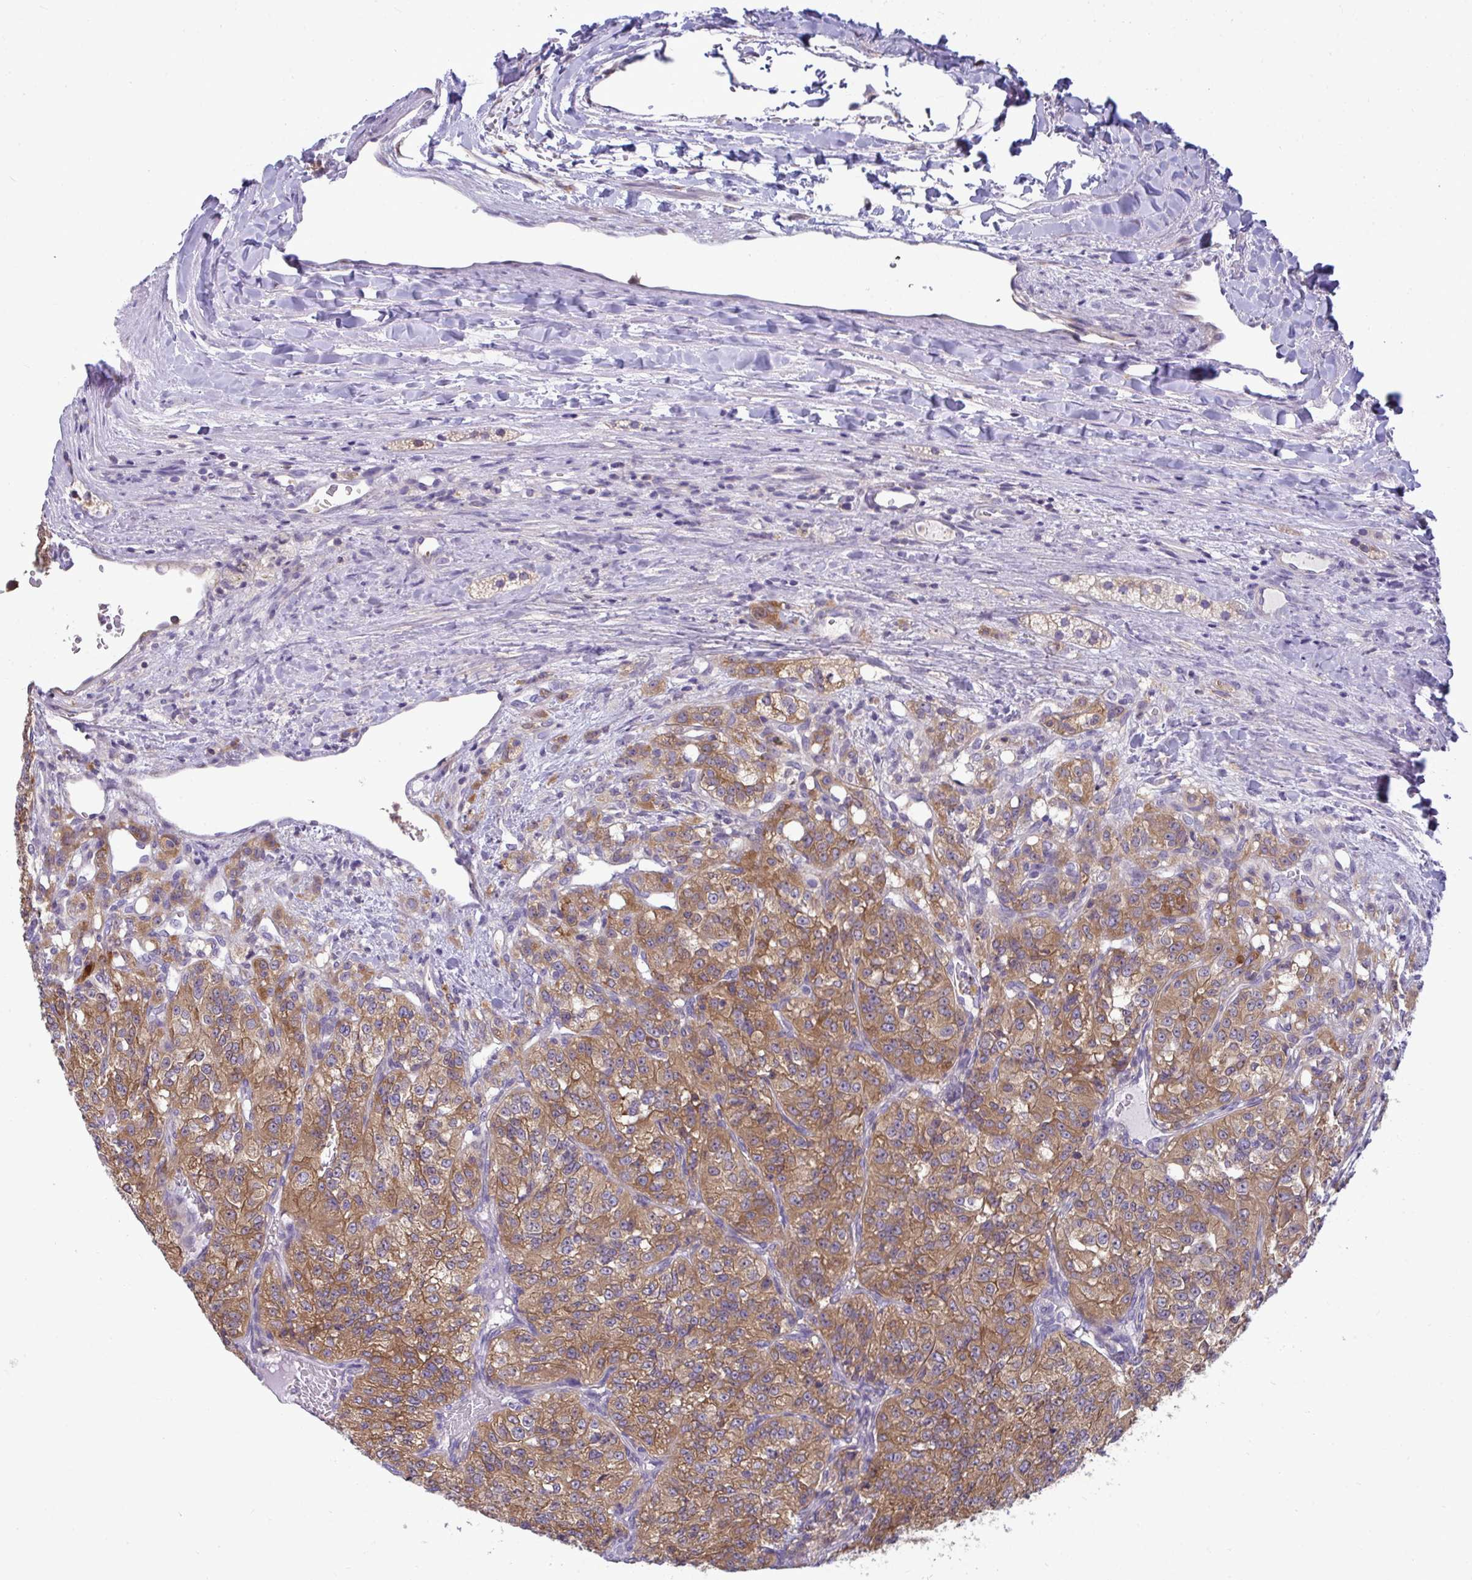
{"staining": {"intensity": "moderate", "quantity": ">75%", "location": "cytoplasmic/membranous"}, "tissue": "renal cancer", "cell_type": "Tumor cells", "image_type": "cancer", "snomed": [{"axis": "morphology", "description": "Adenocarcinoma, NOS"}, {"axis": "topography", "description": "Kidney"}], "caption": "Immunohistochemistry (IHC) of human renal adenocarcinoma demonstrates medium levels of moderate cytoplasmic/membranous positivity in approximately >75% of tumor cells.", "gene": "SLC30A6", "patient": {"sex": "female", "age": 63}}